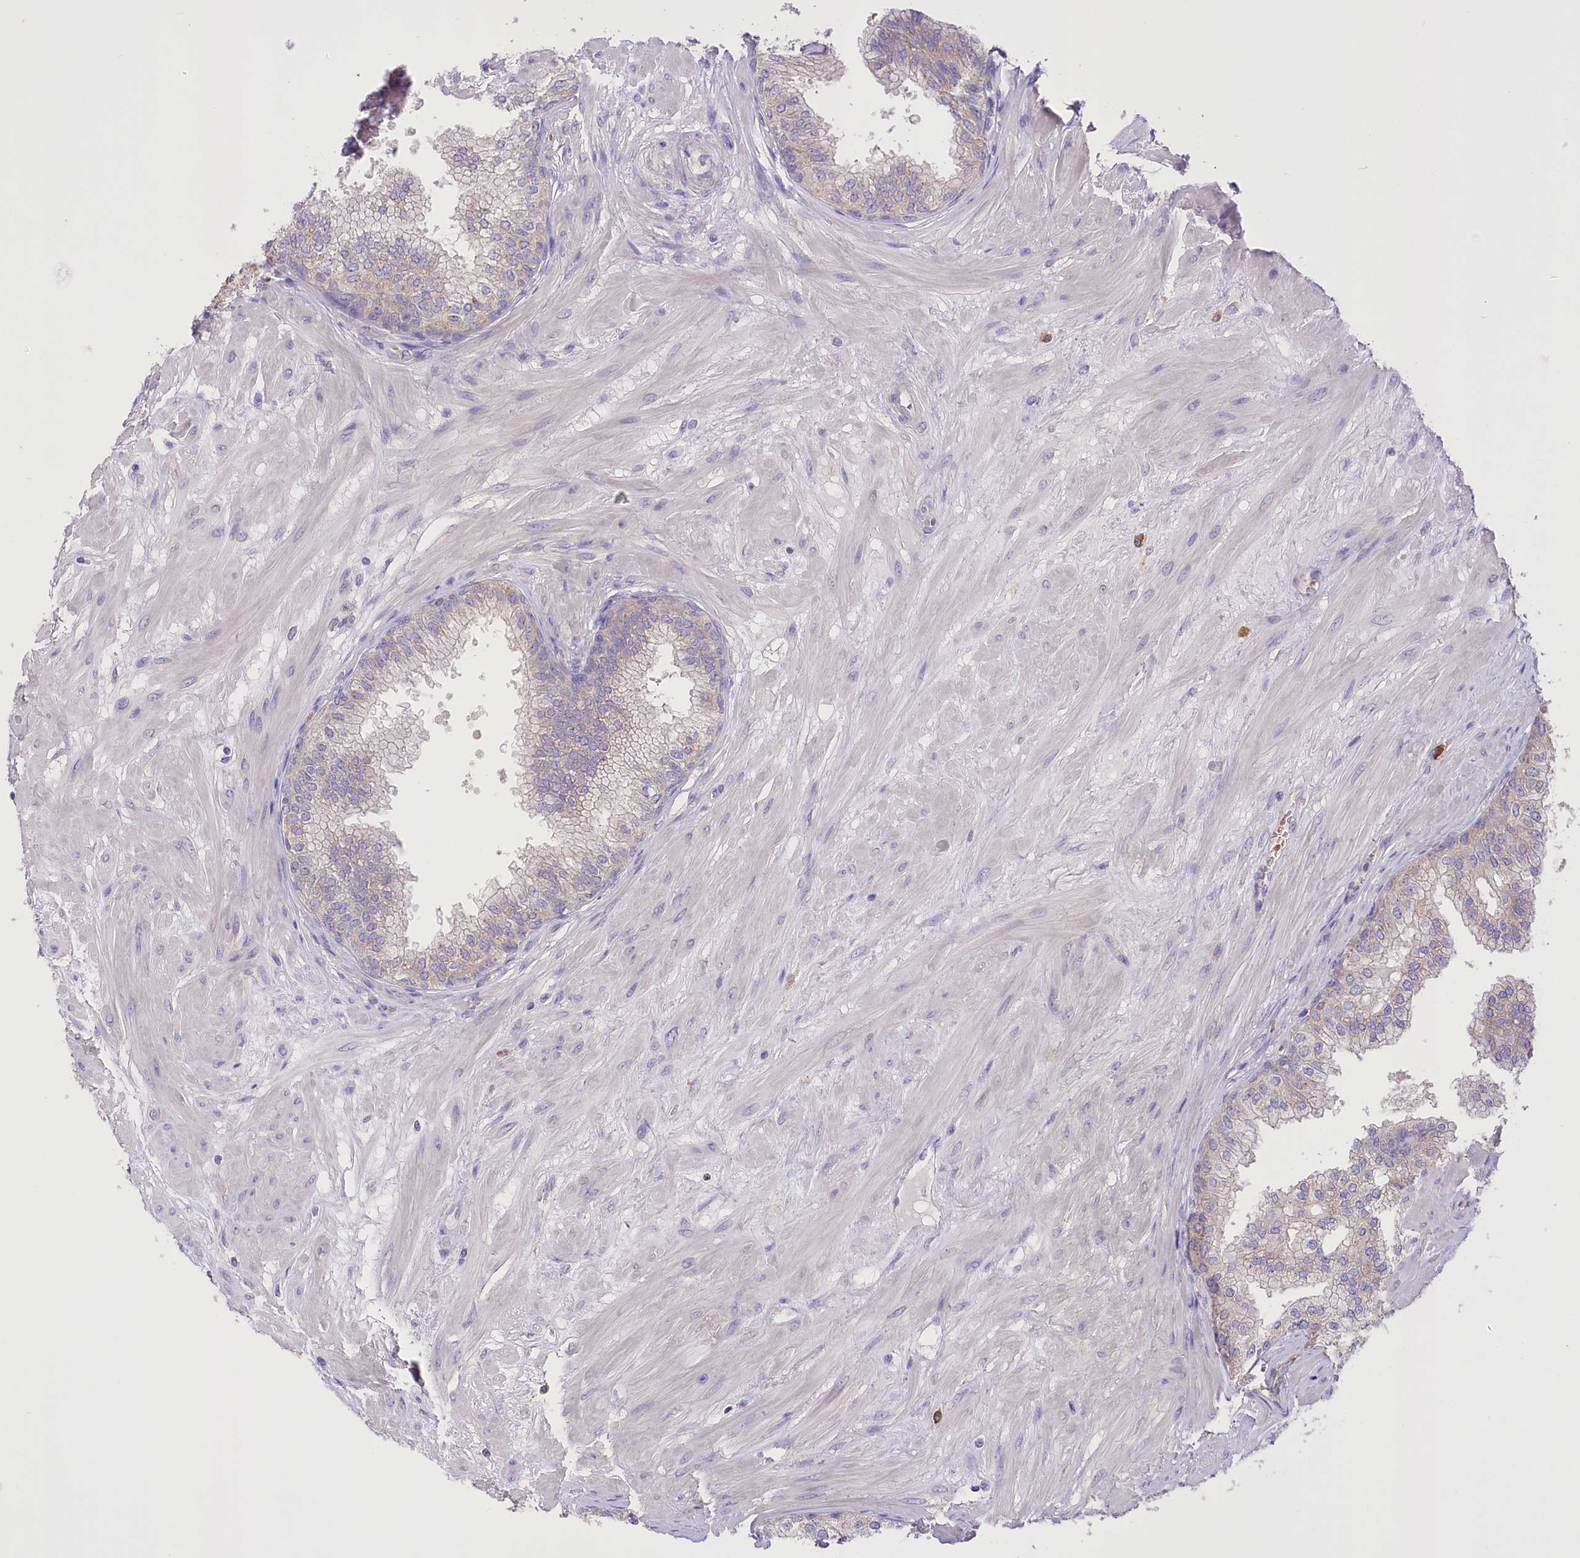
{"staining": {"intensity": "weak", "quantity": "<25%", "location": "cytoplasmic/membranous"}, "tissue": "prostate", "cell_type": "Glandular cells", "image_type": "normal", "snomed": [{"axis": "morphology", "description": "Normal tissue, NOS"}, {"axis": "topography", "description": "Prostate"}], "caption": "This is an immunohistochemistry micrograph of benign prostate. There is no expression in glandular cells.", "gene": "PRSS53", "patient": {"sex": "male", "age": 60}}